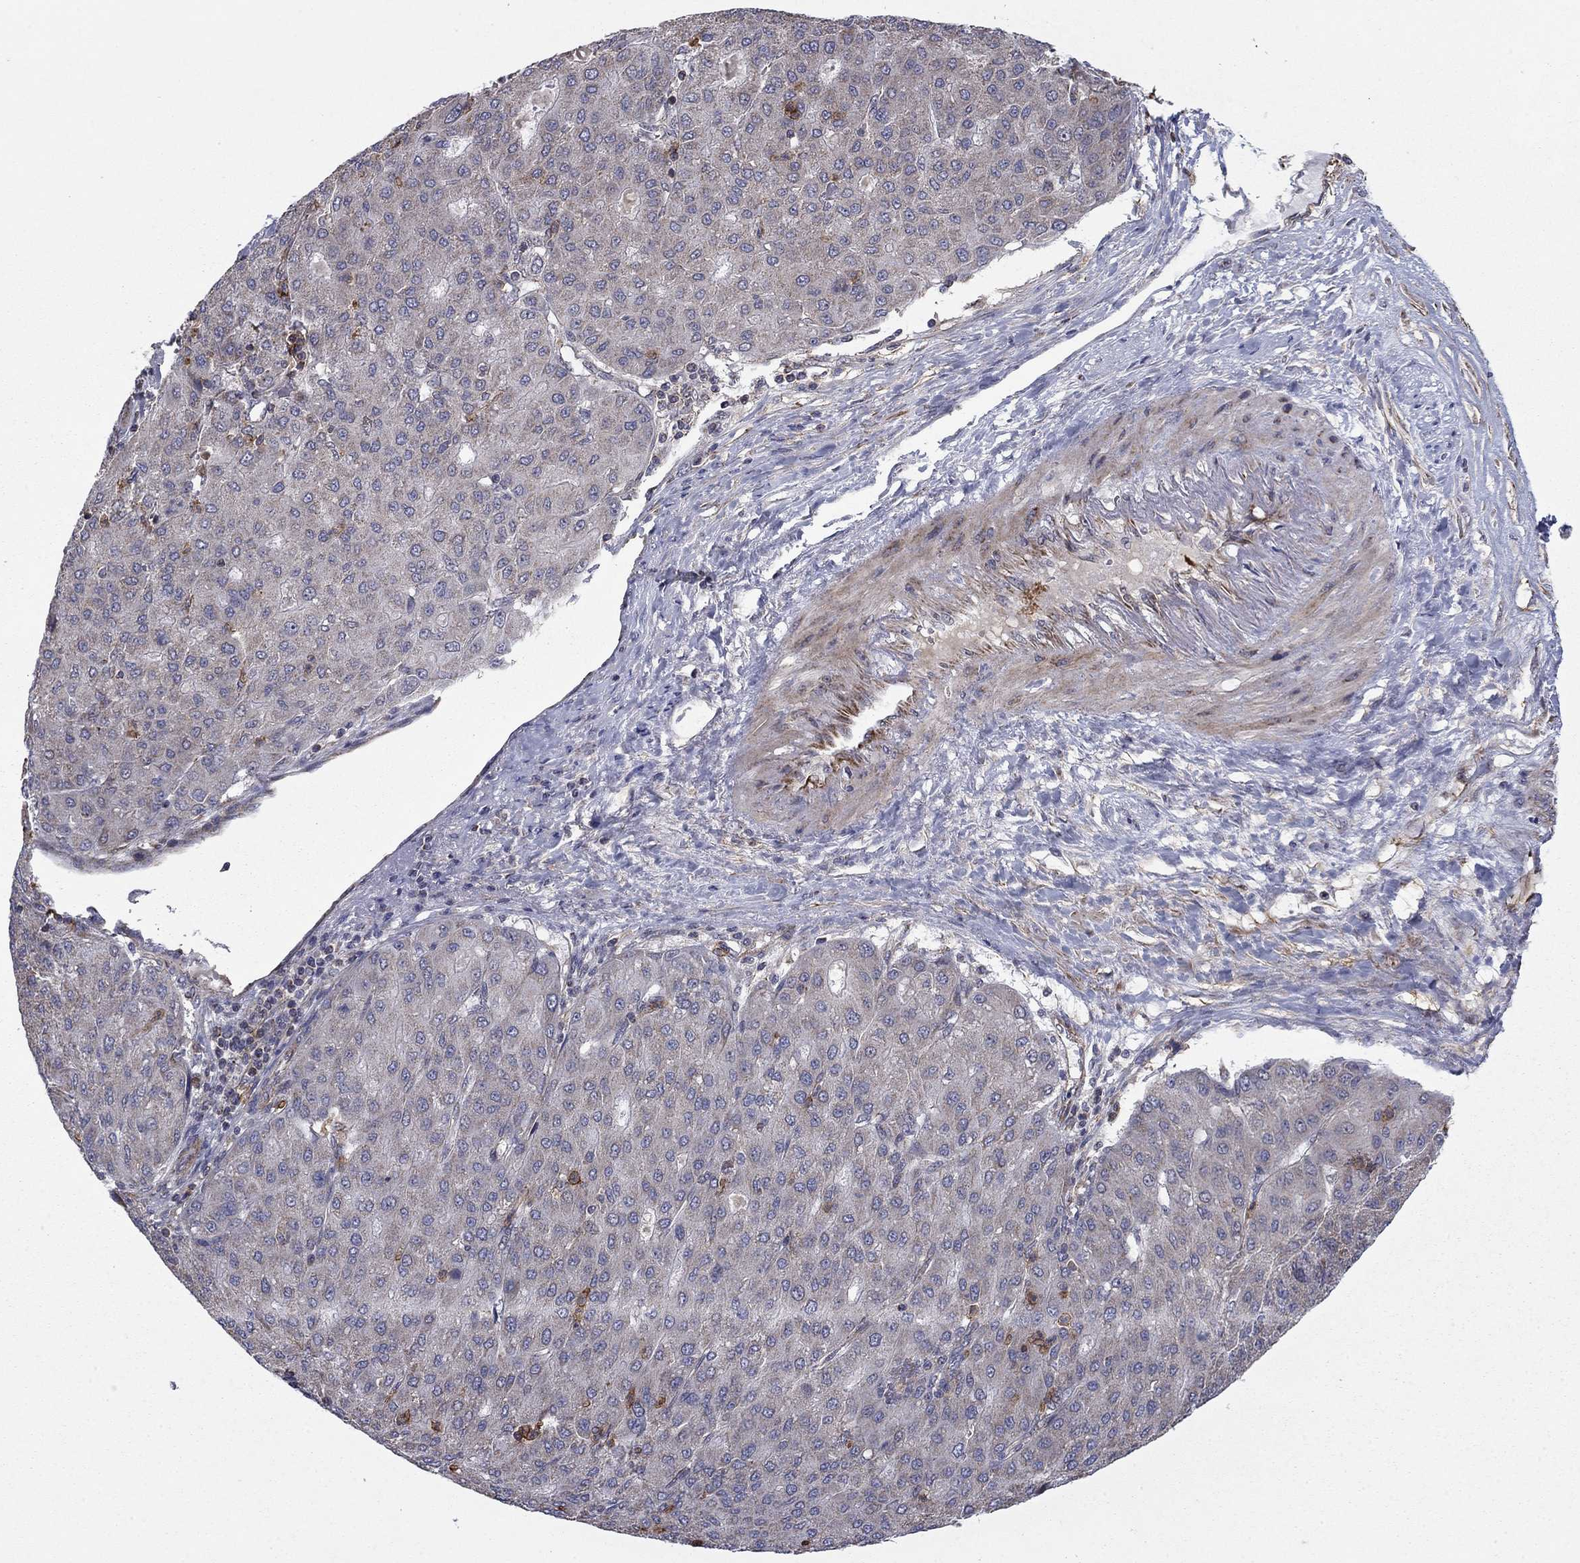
{"staining": {"intensity": "negative", "quantity": "none", "location": "none"}, "tissue": "liver cancer", "cell_type": "Tumor cells", "image_type": "cancer", "snomed": [{"axis": "morphology", "description": "Carcinoma, Hepatocellular, NOS"}, {"axis": "topography", "description": "Liver"}], "caption": "DAB immunohistochemical staining of human liver cancer shows no significant staining in tumor cells.", "gene": "DOP1B", "patient": {"sex": "male", "age": 65}}